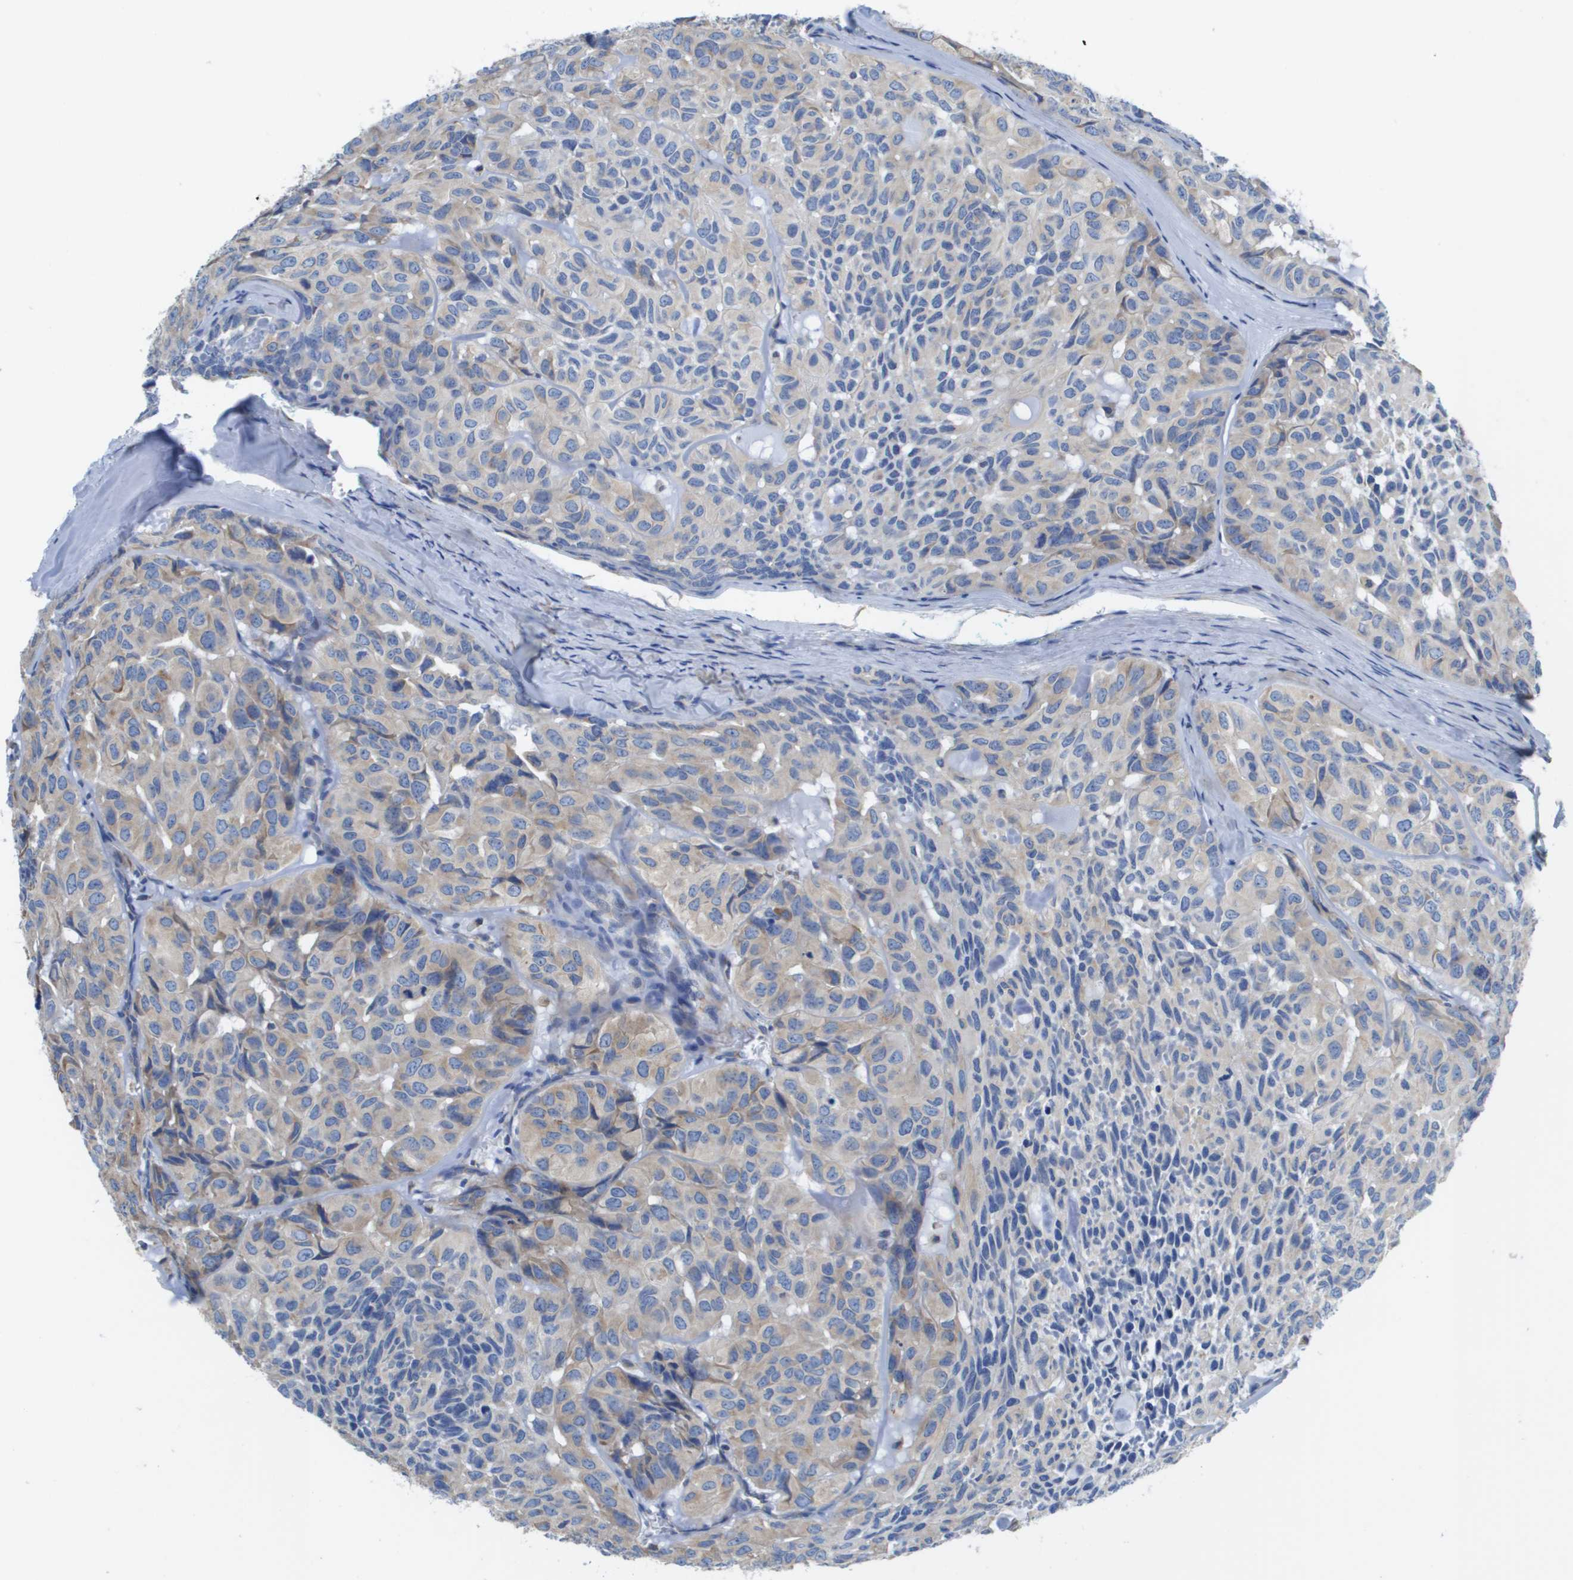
{"staining": {"intensity": "weak", "quantity": ">75%", "location": "cytoplasmic/membranous"}, "tissue": "head and neck cancer", "cell_type": "Tumor cells", "image_type": "cancer", "snomed": [{"axis": "morphology", "description": "Adenocarcinoma, NOS"}, {"axis": "topography", "description": "Salivary gland, NOS"}, {"axis": "topography", "description": "Head-Neck"}], "caption": "Protein expression analysis of head and neck adenocarcinoma displays weak cytoplasmic/membranous expression in approximately >75% of tumor cells. (DAB (3,3'-diaminobenzidine) IHC with brightfield microscopy, high magnification).", "gene": "SDR42E1", "patient": {"sex": "female", "age": 76}}